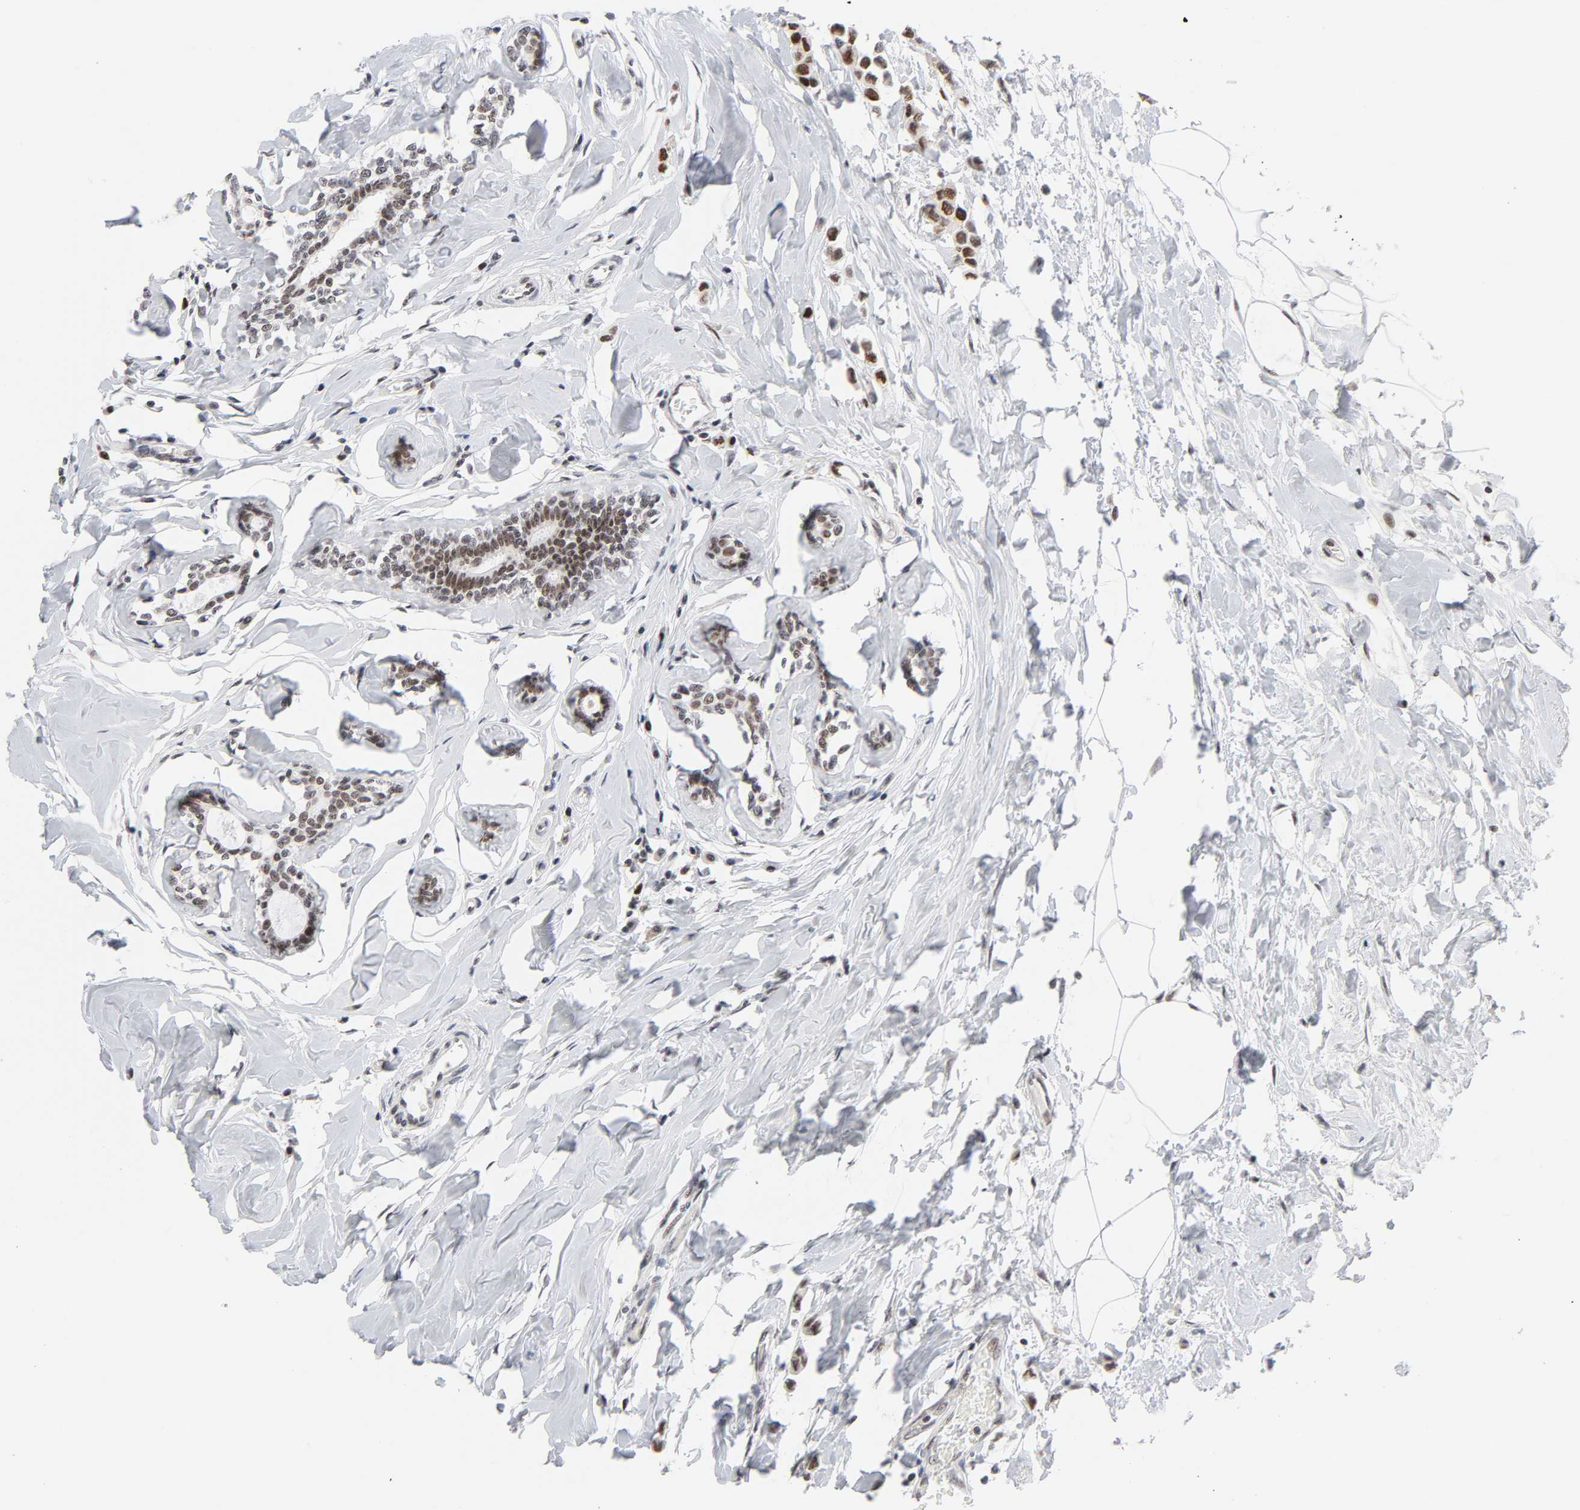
{"staining": {"intensity": "moderate", "quantity": "25%-75%", "location": "nuclear"}, "tissue": "breast cancer", "cell_type": "Tumor cells", "image_type": "cancer", "snomed": [{"axis": "morphology", "description": "Lobular carcinoma"}, {"axis": "topography", "description": "Breast"}], "caption": "Immunohistochemical staining of human lobular carcinoma (breast) demonstrates medium levels of moderate nuclear positivity in approximately 25%-75% of tumor cells.", "gene": "RFC4", "patient": {"sex": "female", "age": 51}}